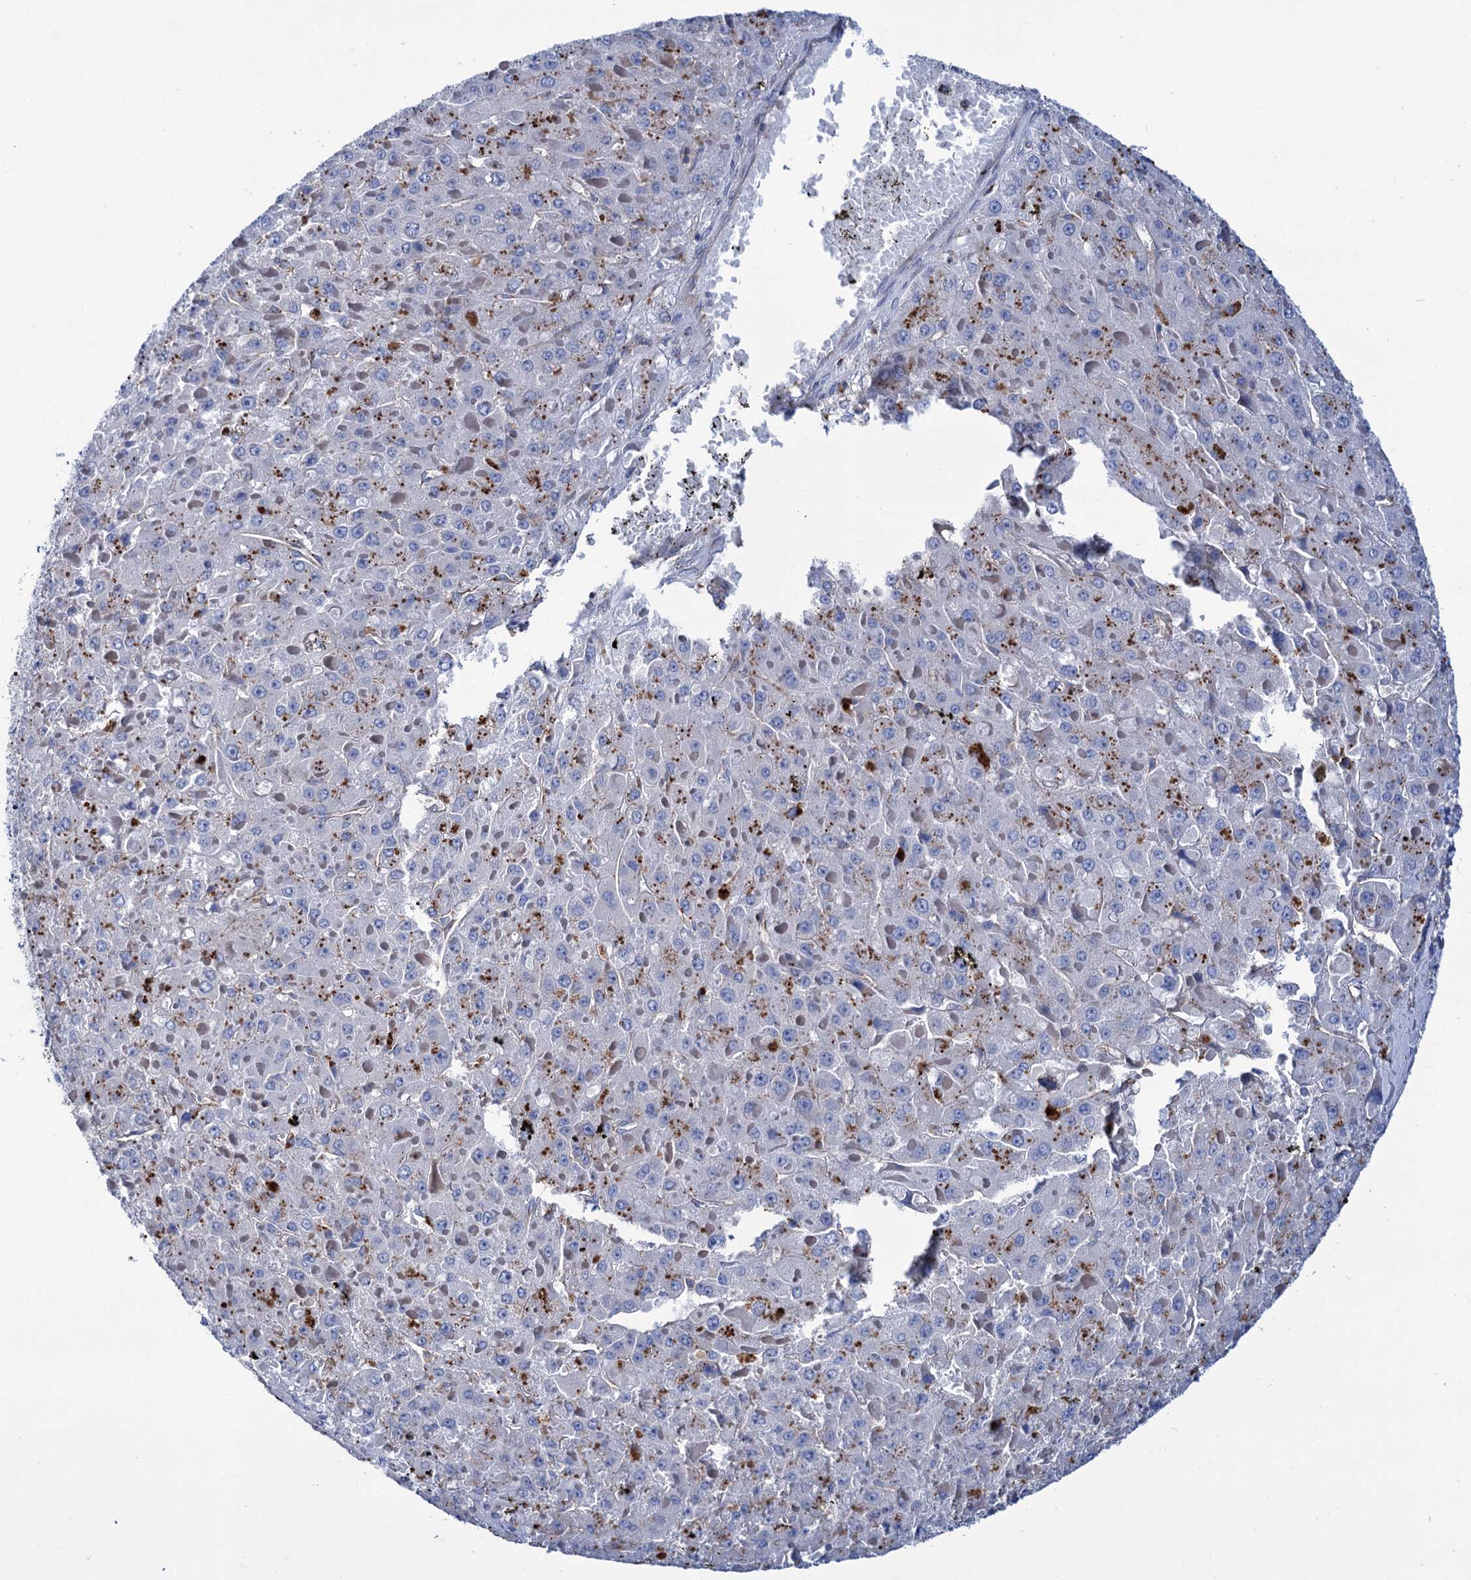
{"staining": {"intensity": "negative", "quantity": "none", "location": "none"}, "tissue": "liver cancer", "cell_type": "Tumor cells", "image_type": "cancer", "snomed": [{"axis": "morphology", "description": "Carcinoma, Hepatocellular, NOS"}, {"axis": "topography", "description": "Liver"}], "caption": "Hepatocellular carcinoma (liver) was stained to show a protein in brown. There is no significant staining in tumor cells.", "gene": "SCPEP1", "patient": {"sex": "female", "age": 73}}